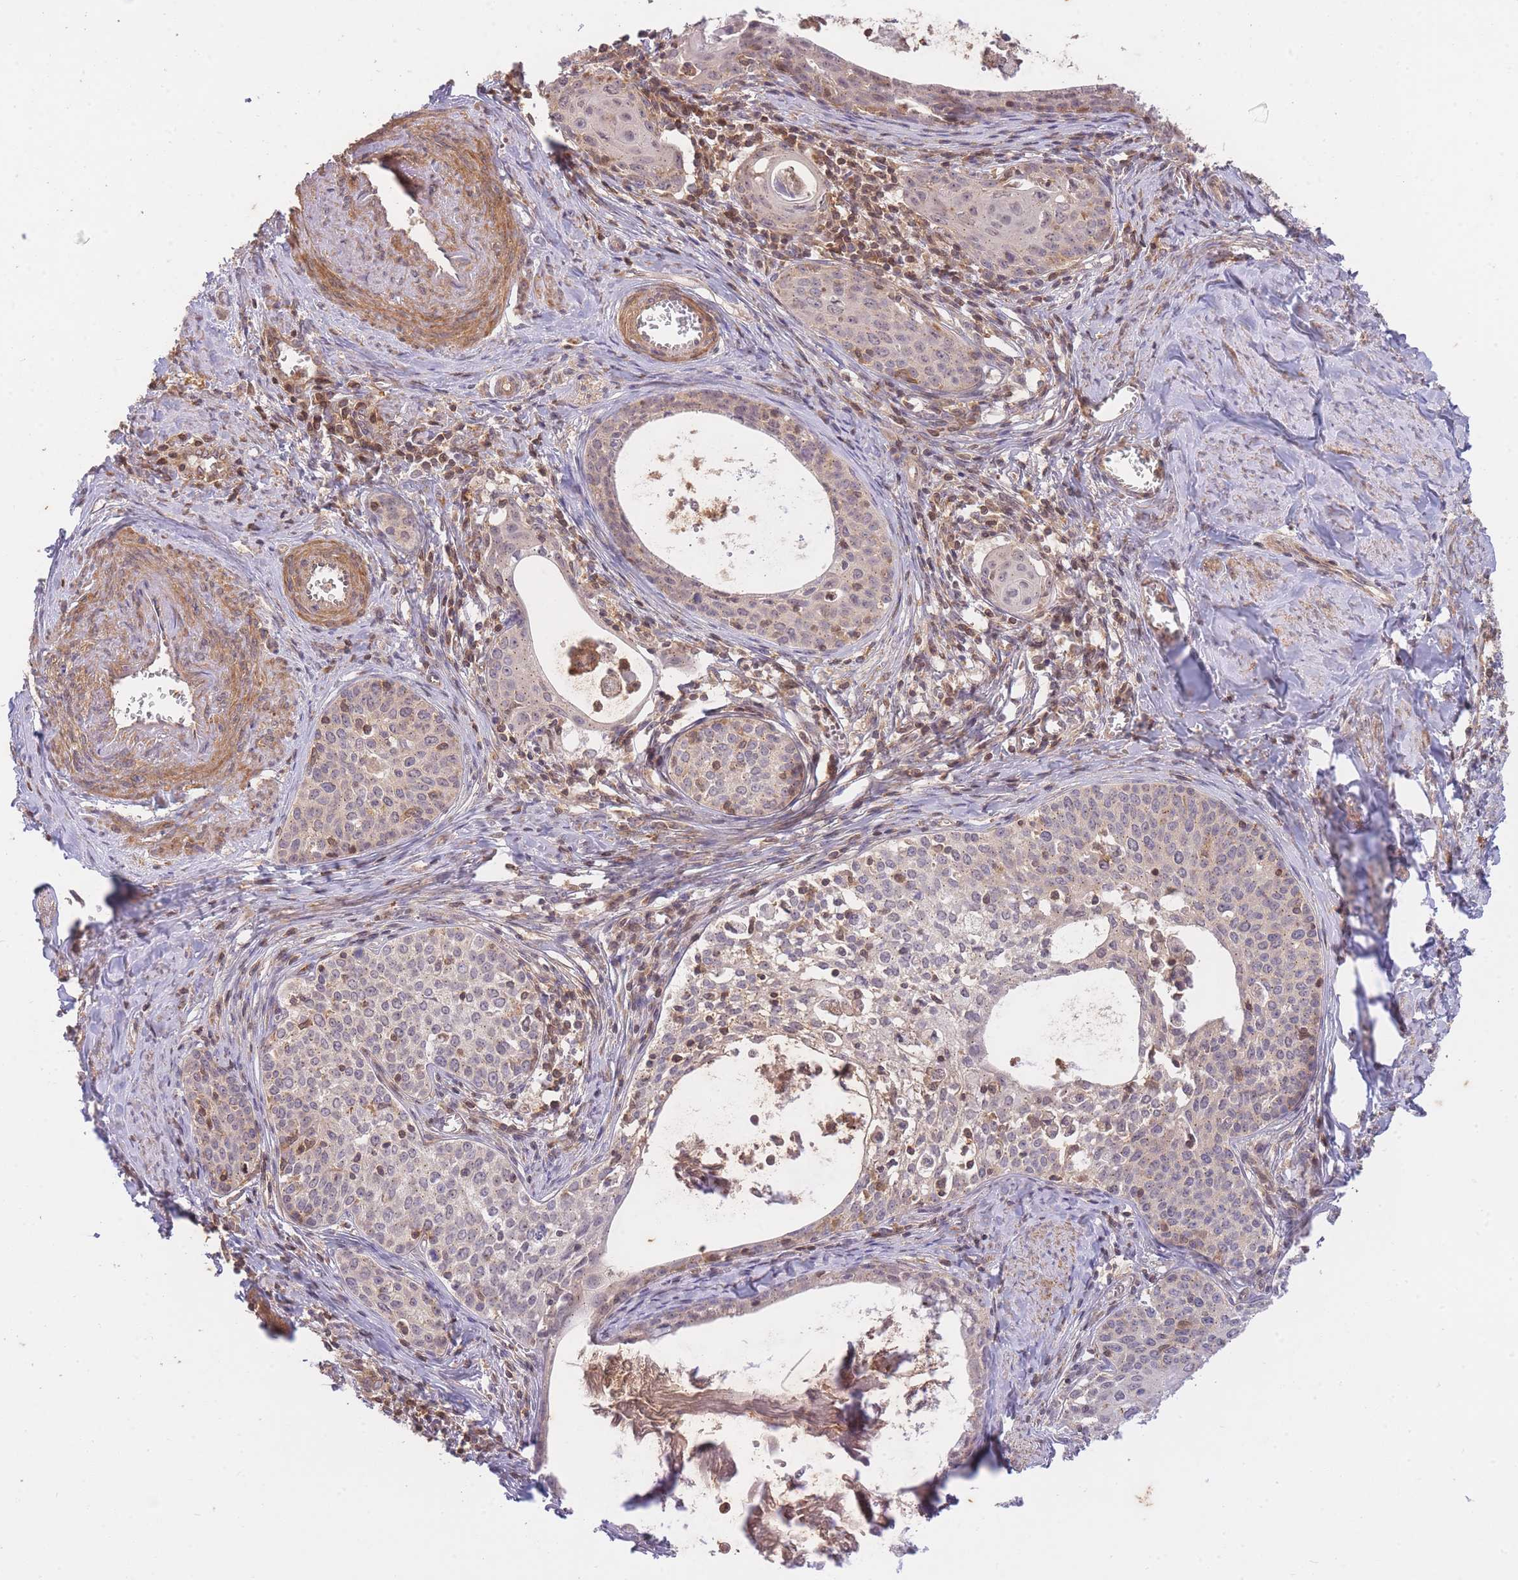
{"staining": {"intensity": "weak", "quantity": "<25%", "location": "cytoplasmic/membranous,nuclear"}, "tissue": "cervical cancer", "cell_type": "Tumor cells", "image_type": "cancer", "snomed": [{"axis": "morphology", "description": "Squamous cell carcinoma, NOS"}, {"axis": "morphology", "description": "Adenocarcinoma, NOS"}, {"axis": "topography", "description": "Cervix"}], "caption": "A photomicrograph of cervical cancer (adenocarcinoma) stained for a protein displays no brown staining in tumor cells.", "gene": "ST8SIA4", "patient": {"sex": "female", "age": 52}}